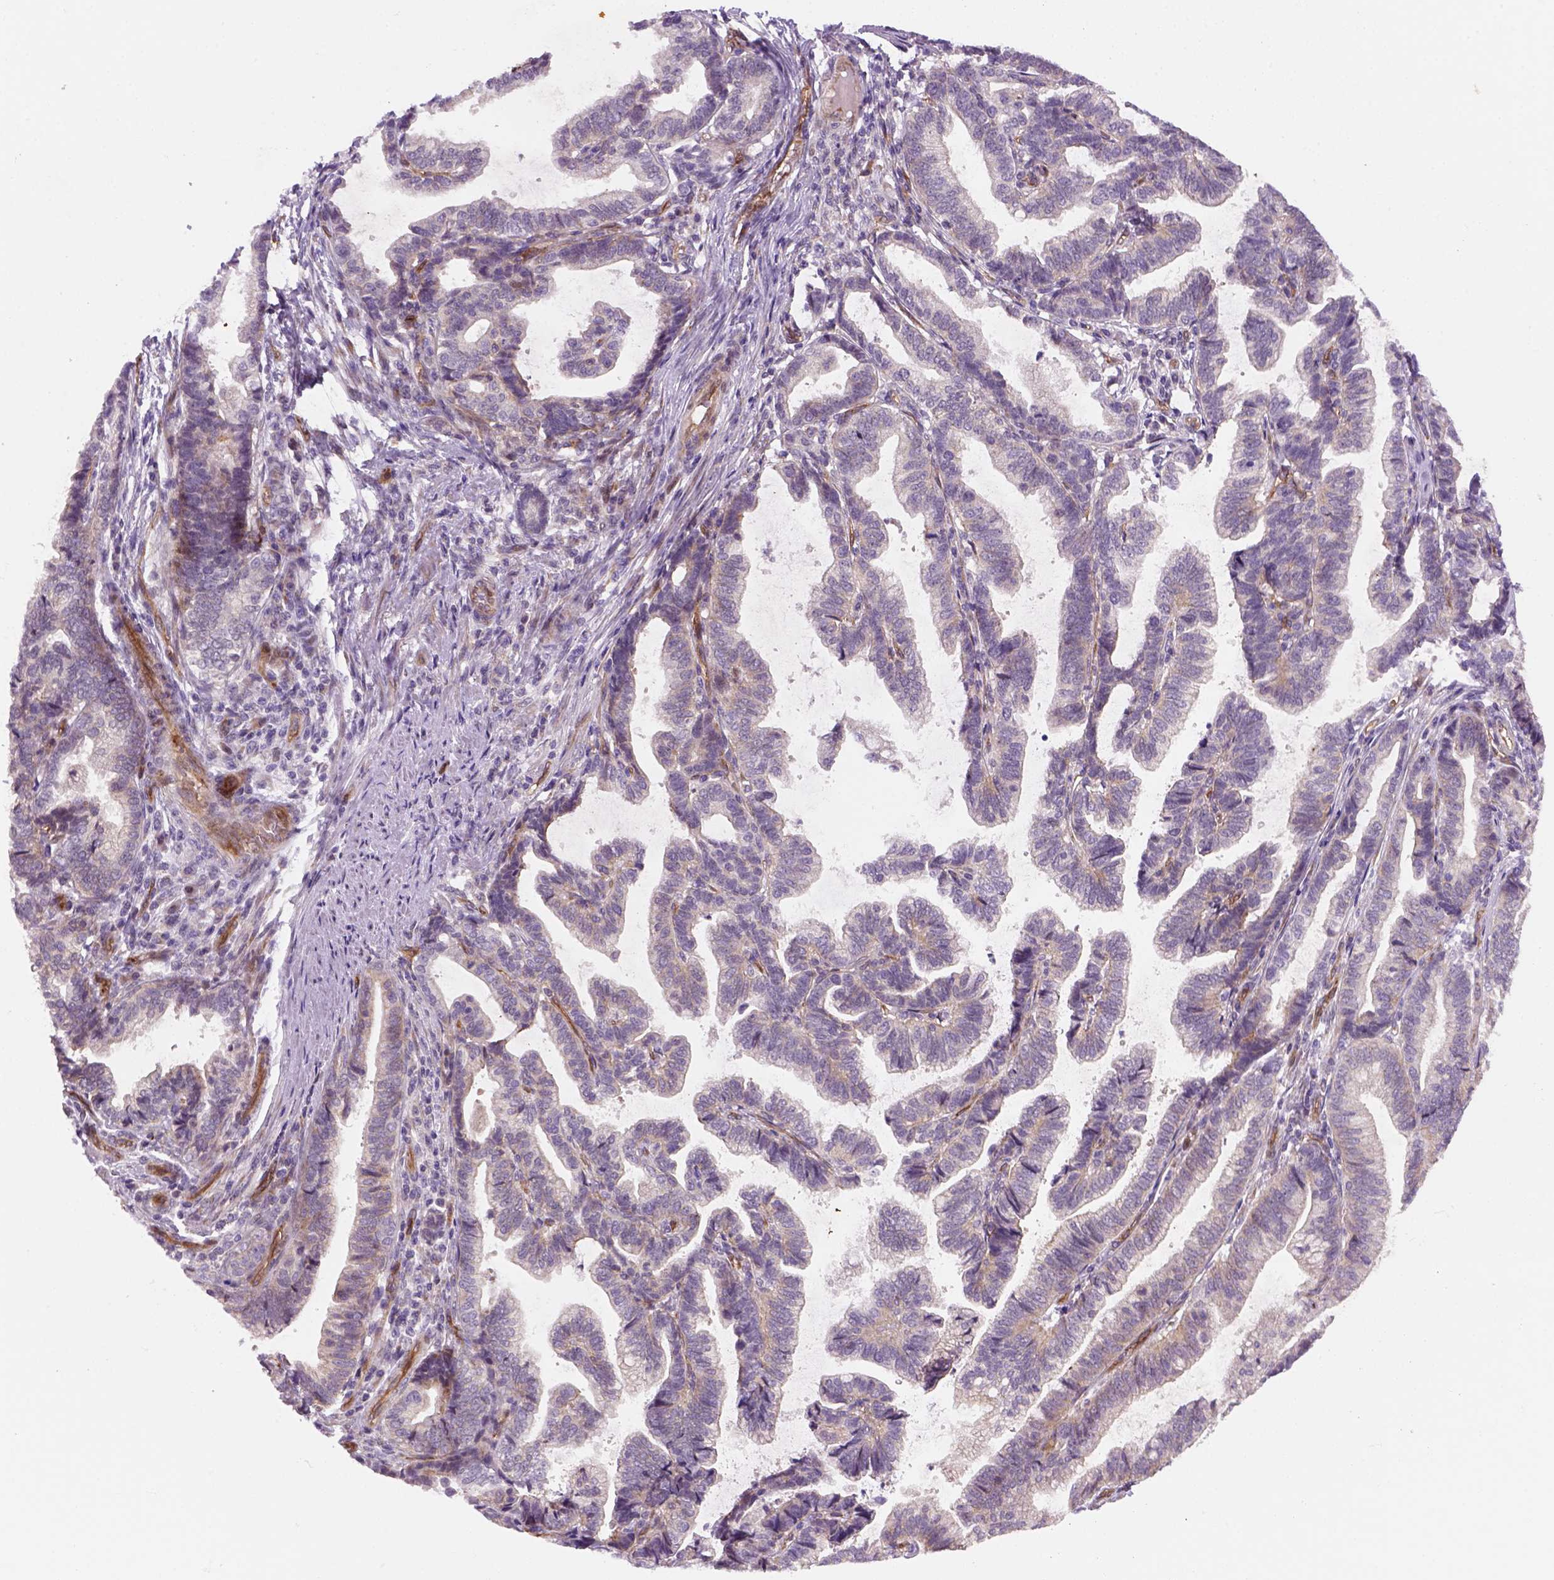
{"staining": {"intensity": "negative", "quantity": "none", "location": "none"}, "tissue": "stomach cancer", "cell_type": "Tumor cells", "image_type": "cancer", "snomed": [{"axis": "morphology", "description": "Adenocarcinoma, NOS"}, {"axis": "topography", "description": "Stomach"}], "caption": "Tumor cells are negative for protein expression in human stomach cancer.", "gene": "VSTM5", "patient": {"sex": "male", "age": 83}}